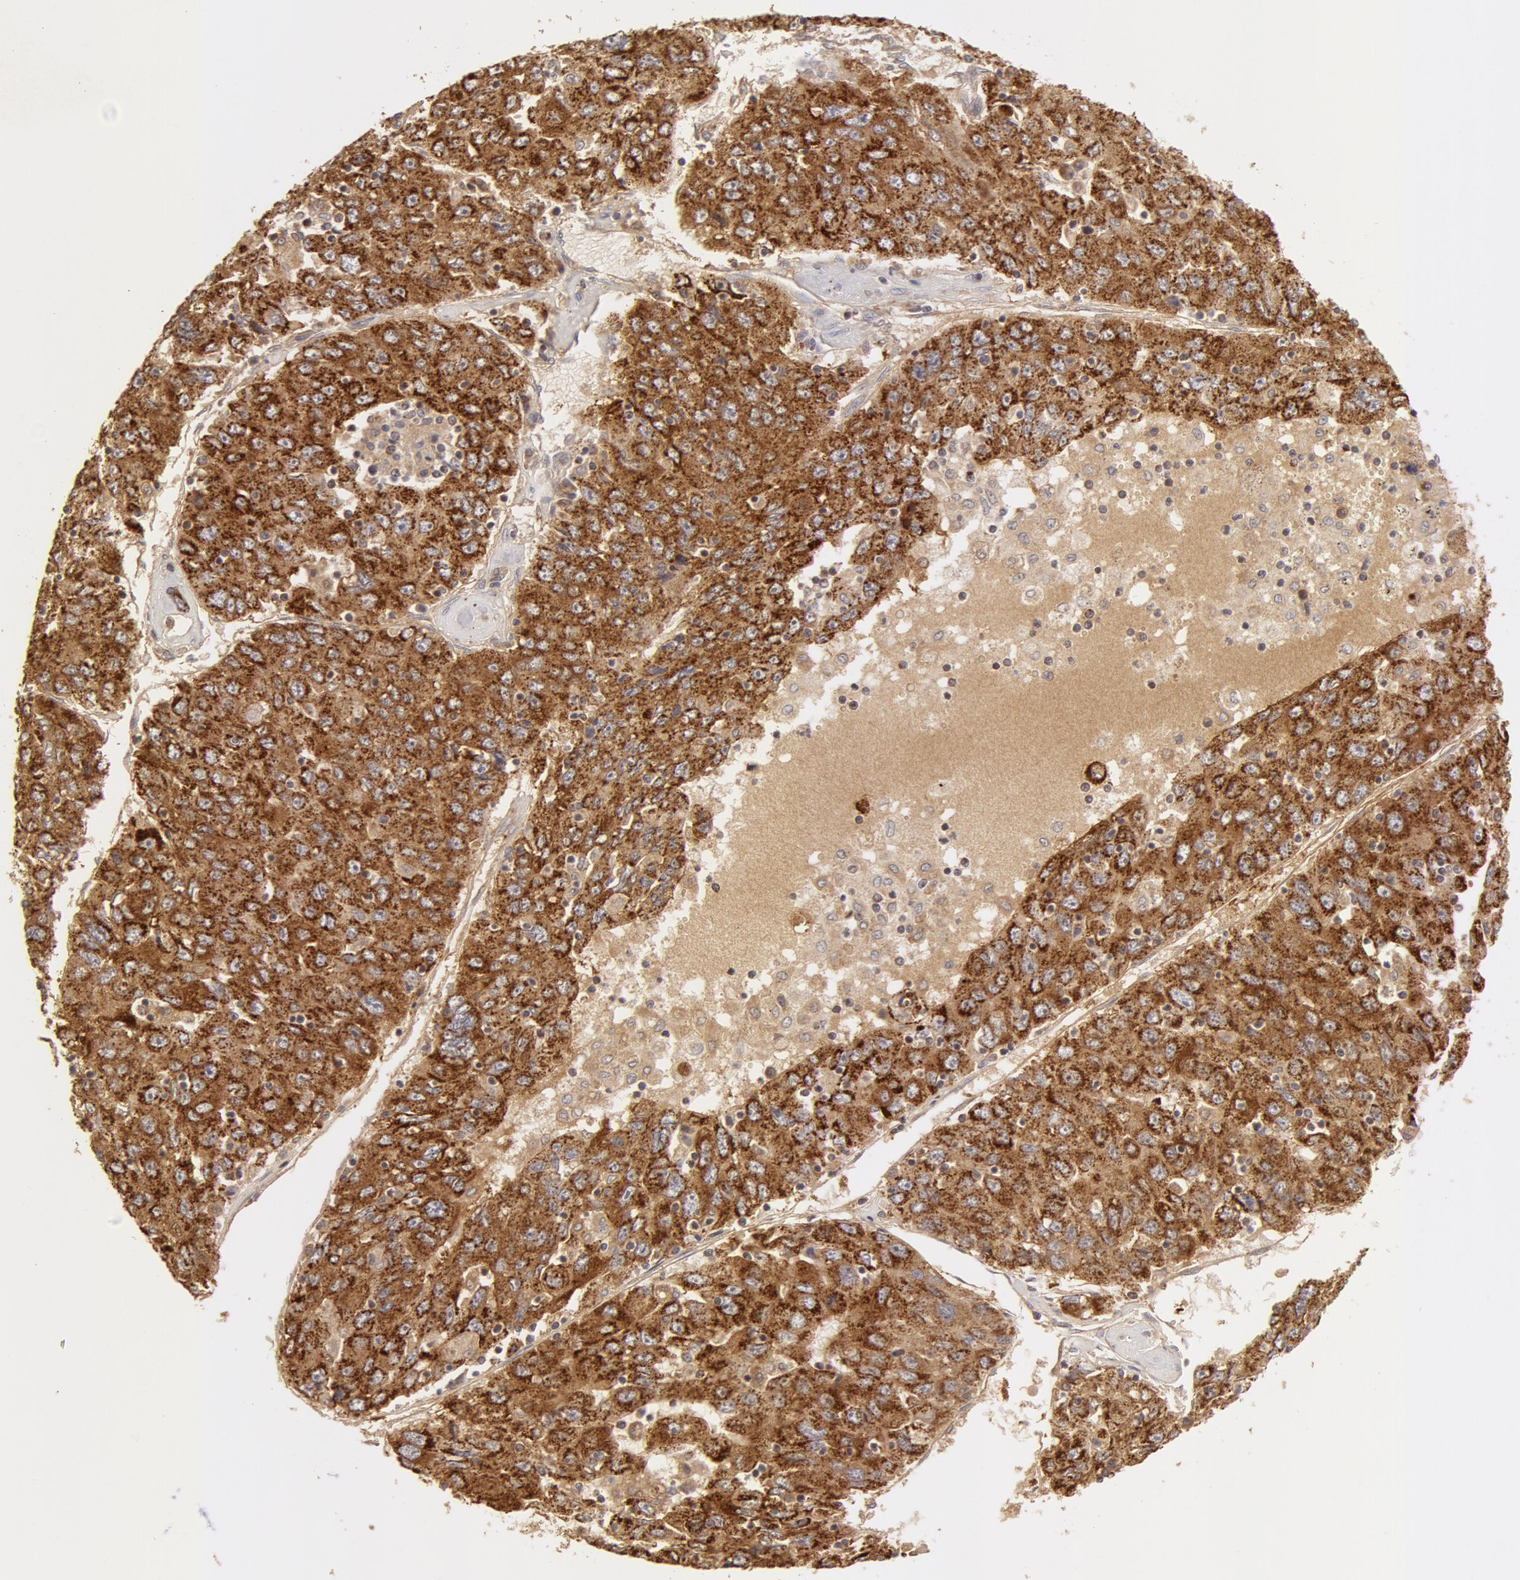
{"staining": {"intensity": "moderate", "quantity": ">75%", "location": "cytoplasmic/membranous"}, "tissue": "liver cancer", "cell_type": "Tumor cells", "image_type": "cancer", "snomed": [{"axis": "morphology", "description": "Carcinoma, Hepatocellular, NOS"}, {"axis": "topography", "description": "Liver"}], "caption": "Immunohistochemical staining of hepatocellular carcinoma (liver) displays medium levels of moderate cytoplasmic/membranous staining in about >75% of tumor cells.", "gene": "ADPRH", "patient": {"sex": "male", "age": 49}}